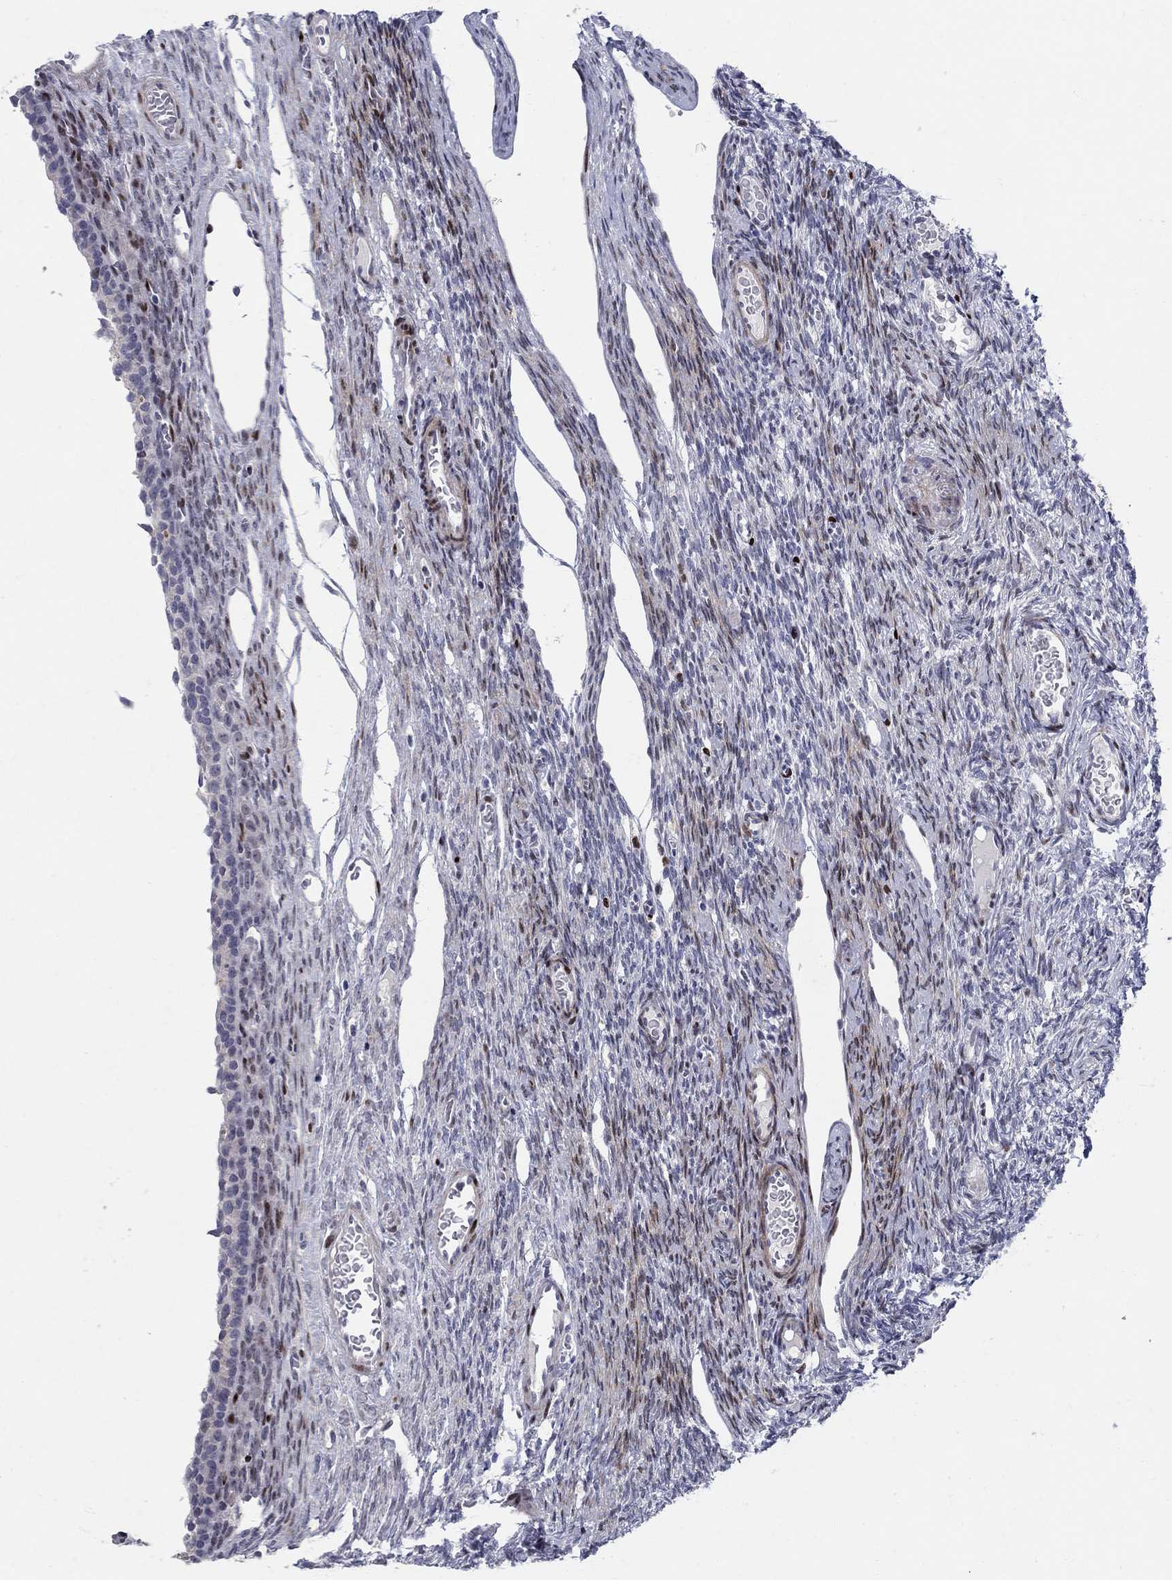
{"staining": {"intensity": "negative", "quantity": "none", "location": "none"}, "tissue": "ovary", "cell_type": "Follicle cells", "image_type": "normal", "snomed": [{"axis": "morphology", "description": "Normal tissue, NOS"}, {"axis": "topography", "description": "Ovary"}], "caption": "This is an immunohistochemistry image of unremarkable human ovary. There is no staining in follicle cells.", "gene": "RAPGEF5", "patient": {"sex": "female", "age": 27}}